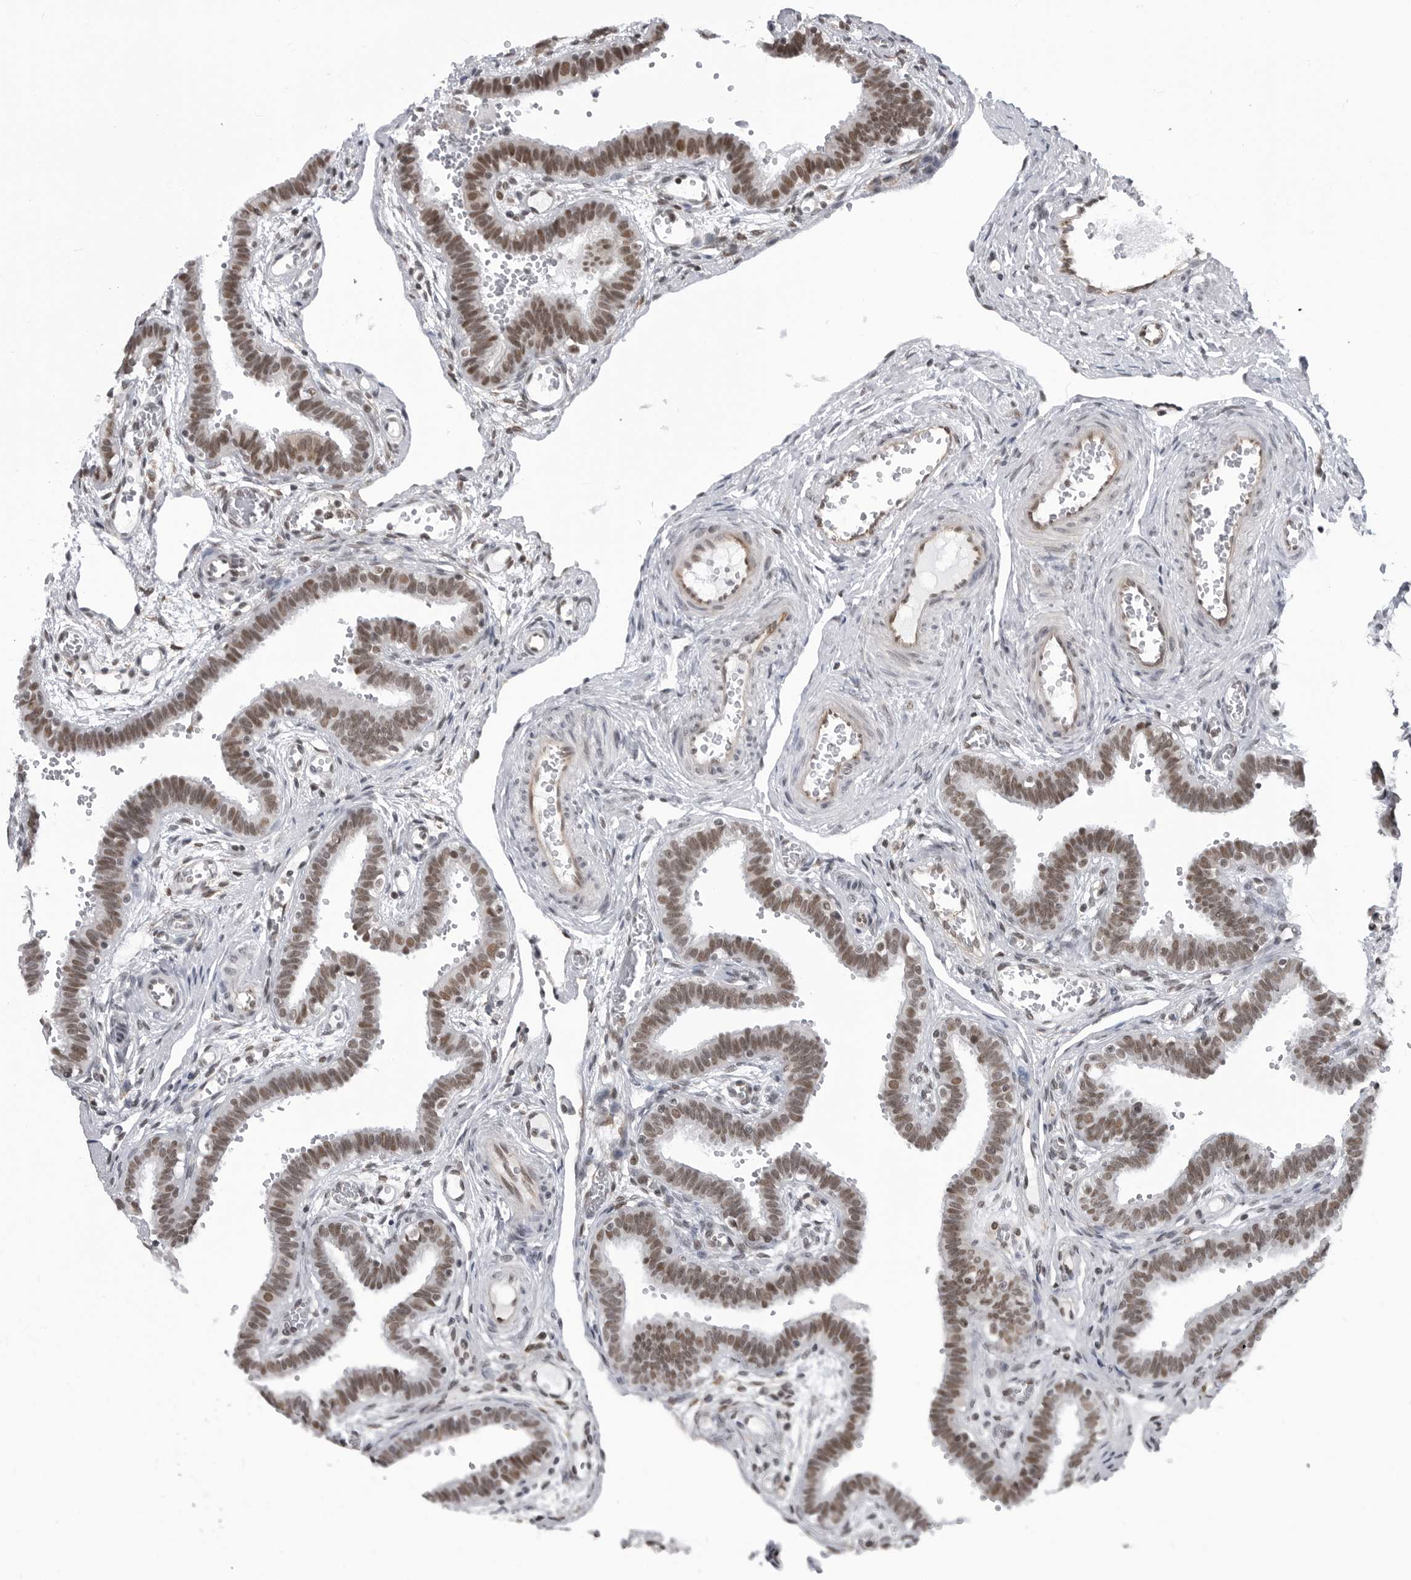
{"staining": {"intensity": "moderate", "quantity": ">75%", "location": "nuclear"}, "tissue": "fallopian tube", "cell_type": "Glandular cells", "image_type": "normal", "snomed": [{"axis": "morphology", "description": "Normal tissue, NOS"}, {"axis": "topography", "description": "Fallopian tube"}, {"axis": "topography", "description": "Placenta"}], "caption": "Immunohistochemical staining of unremarkable fallopian tube exhibits >75% levels of moderate nuclear protein staining in approximately >75% of glandular cells.", "gene": "RNF26", "patient": {"sex": "female", "age": 32}}